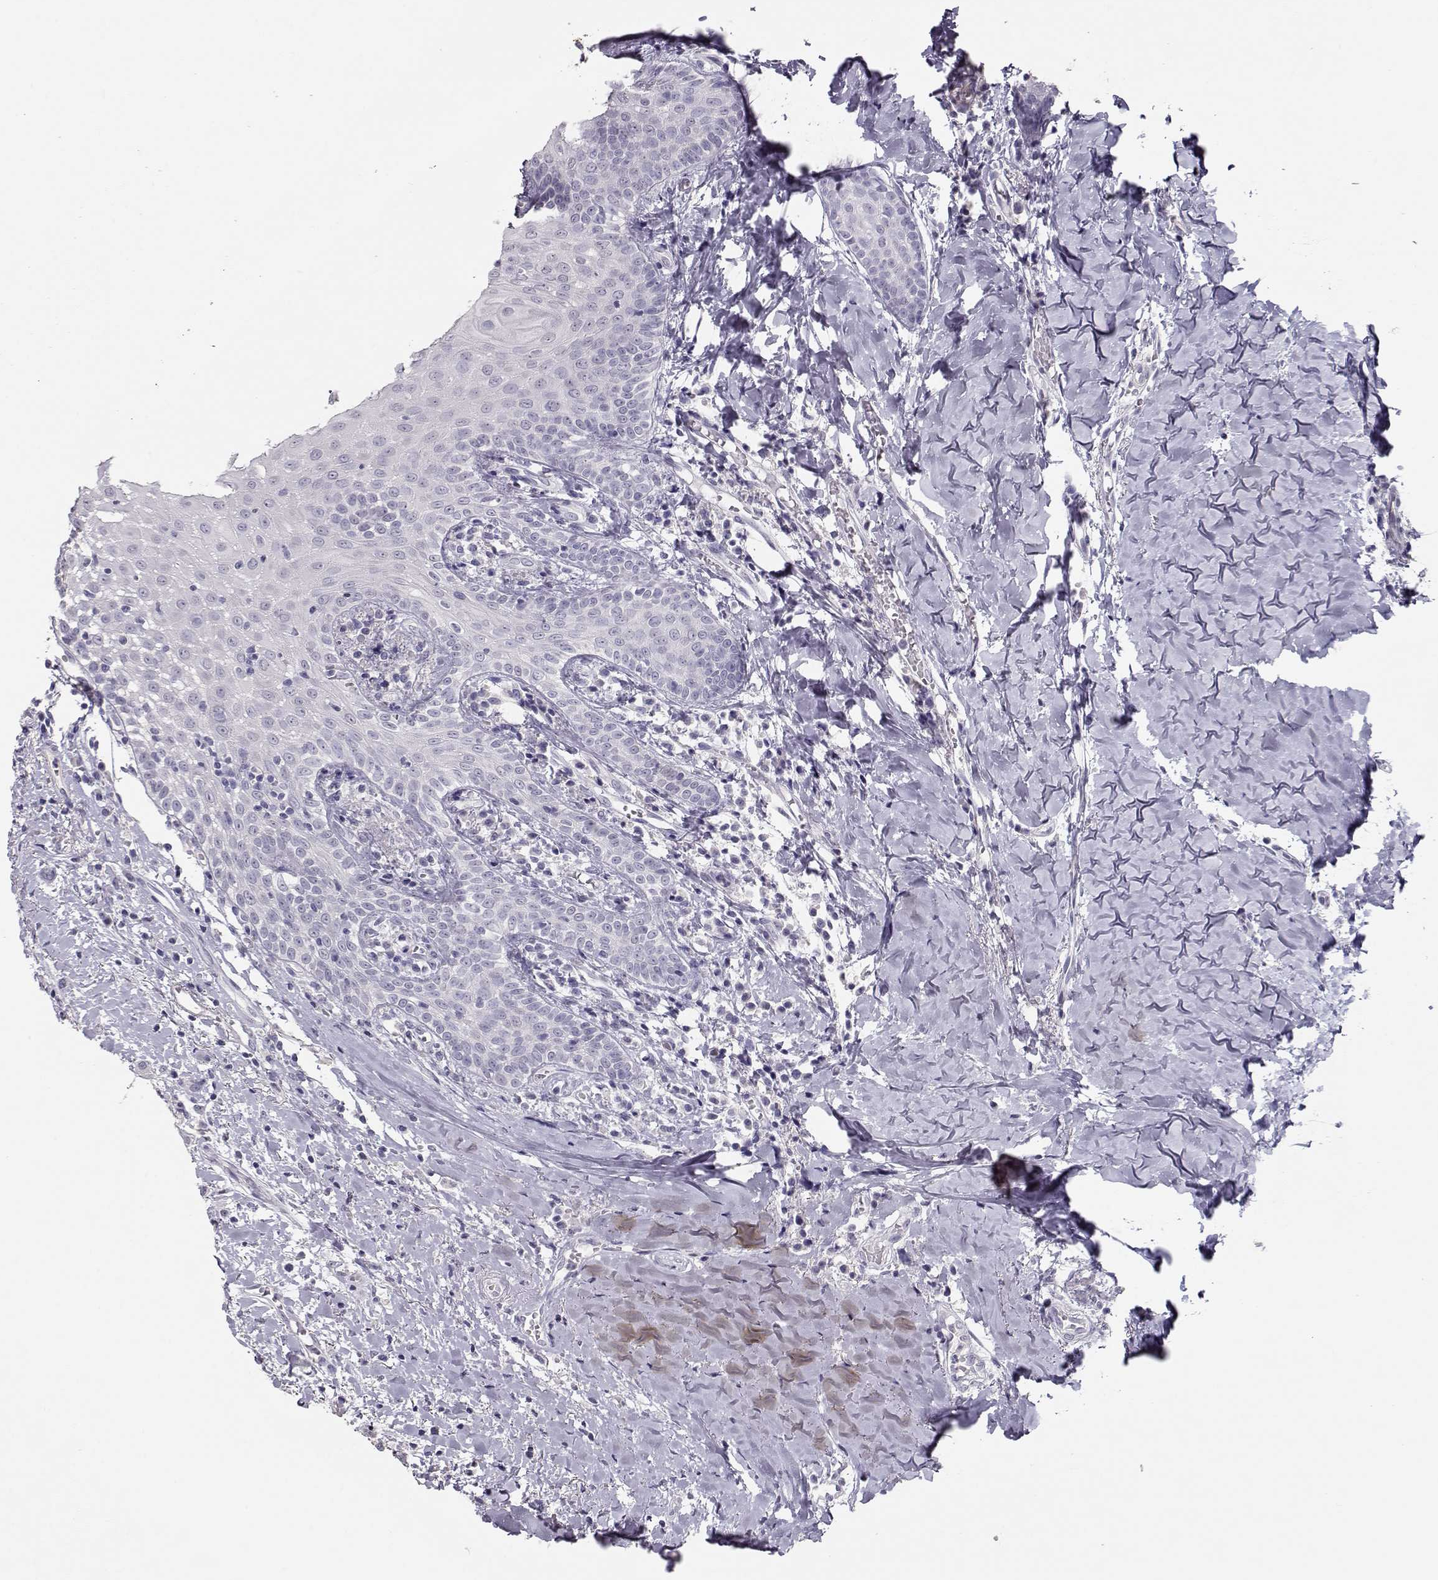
{"staining": {"intensity": "negative", "quantity": "none", "location": "none"}, "tissue": "head and neck cancer", "cell_type": "Tumor cells", "image_type": "cancer", "snomed": [{"axis": "morphology", "description": "Normal tissue, NOS"}, {"axis": "morphology", "description": "Squamous cell carcinoma, NOS"}, {"axis": "topography", "description": "Oral tissue"}, {"axis": "topography", "description": "Salivary gland"}, {"axis": "topography", "description": "Head-Neck"}], "caption": "DAB immunohistochemical staining of human head and neck cancer (squamous cell carcinoma) displays no significant staining in tumor cells.", "gene": "MAGEC1", "patient": {"sex": "female", "age": 62}}